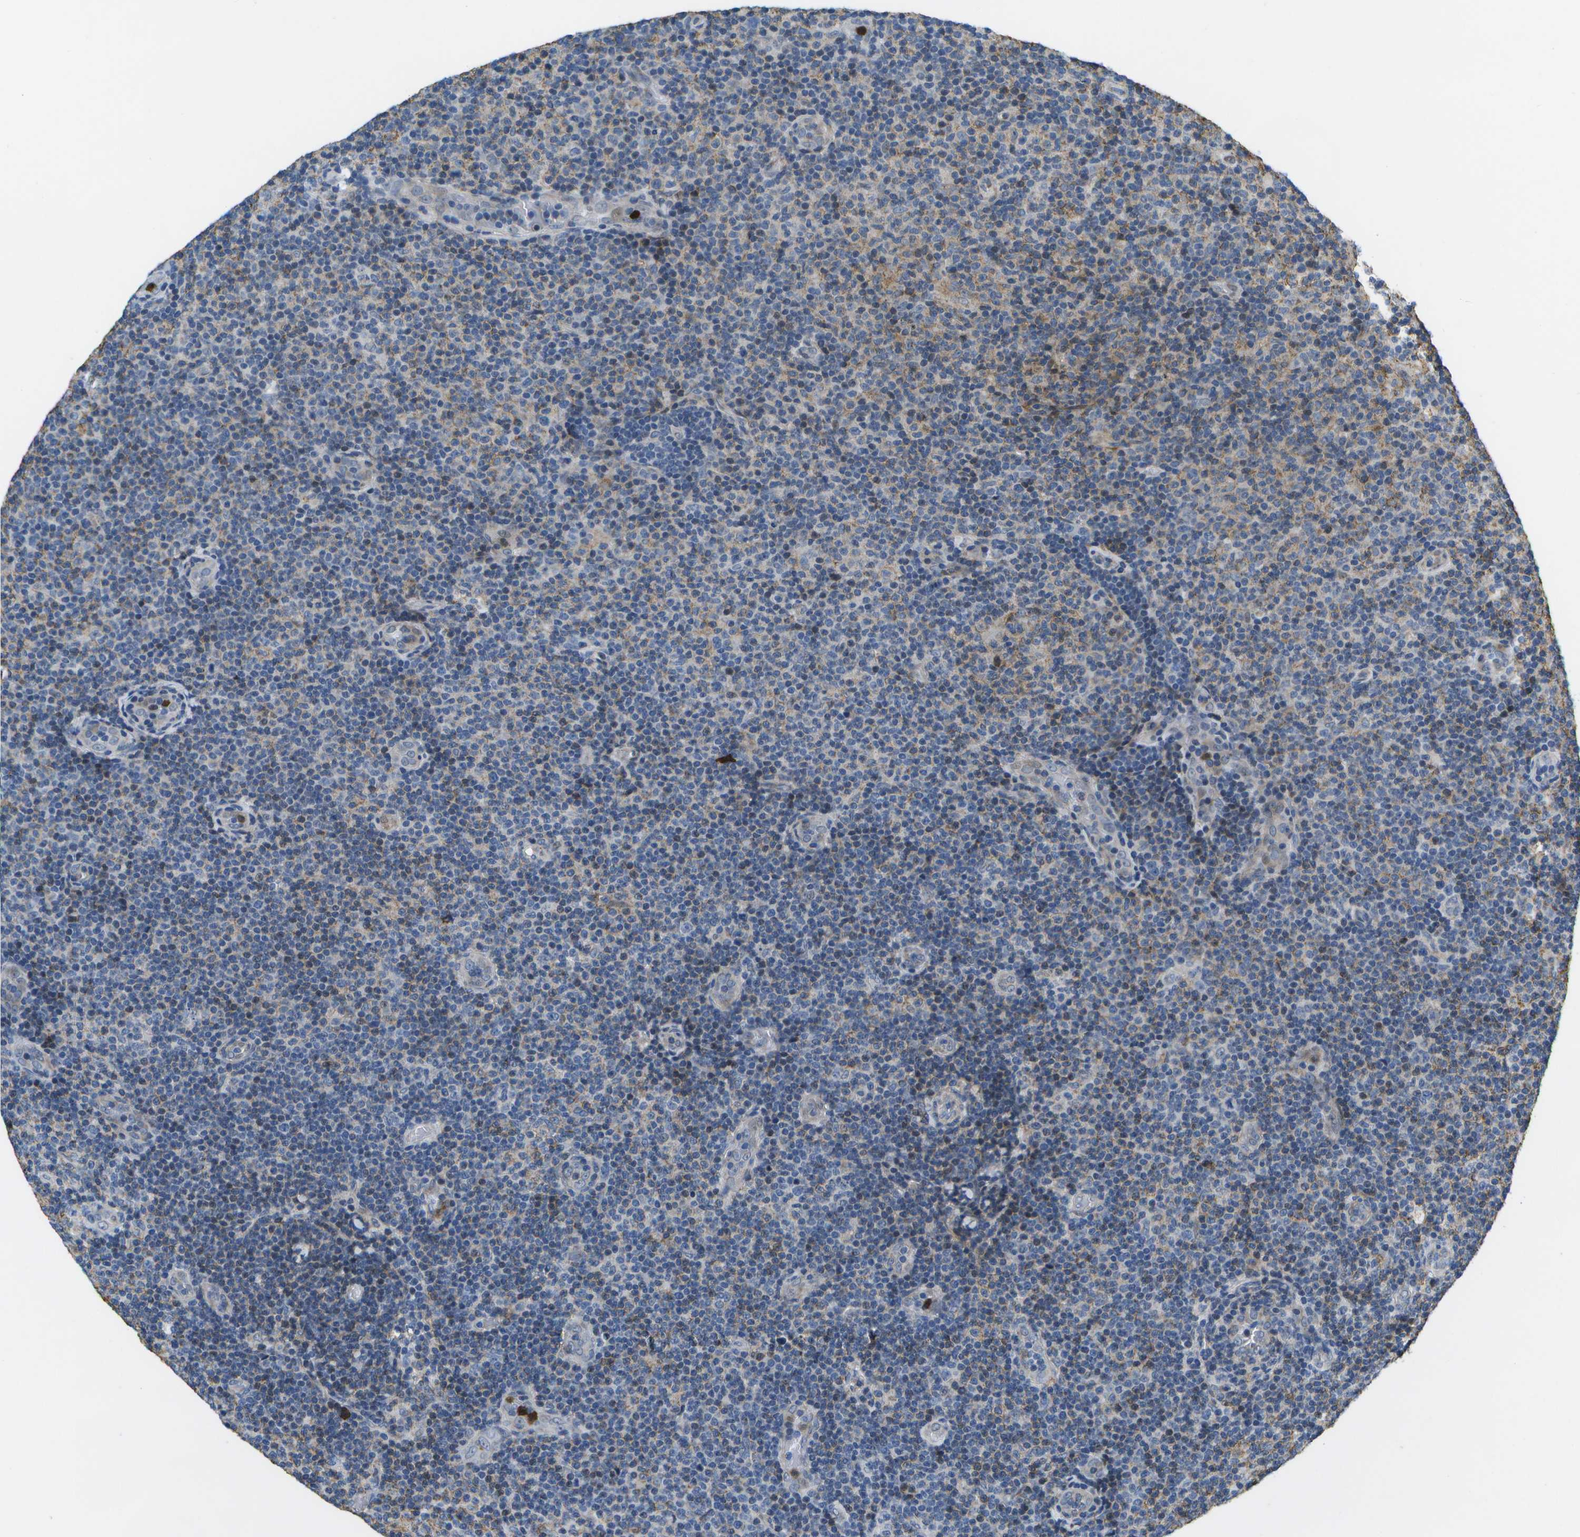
{"staining": {"intensity": "weak", "quantity": "<25%", "location": "cytoplasmic/membranous"}, "tissue": "lymphoma", "cell_type": "Tumor cells", "image_type": "cancer", "snomed": [{"axis": "morphology", "description": "Malignant lymphoma, non-Hodgkin's type, Low grade"}, {"axis": "topography", "description": "Lymph node"}], "caption": "Immunohistochemistry photomicrograph of neoplastic tissue: human malignant lymphoma, non-Hodgkin's type (low-grade) stained with DAB shows no significant protein staining in tumor cells.", "gene": "GALNT15", "patient": {"sex": "male", "age": 83}}